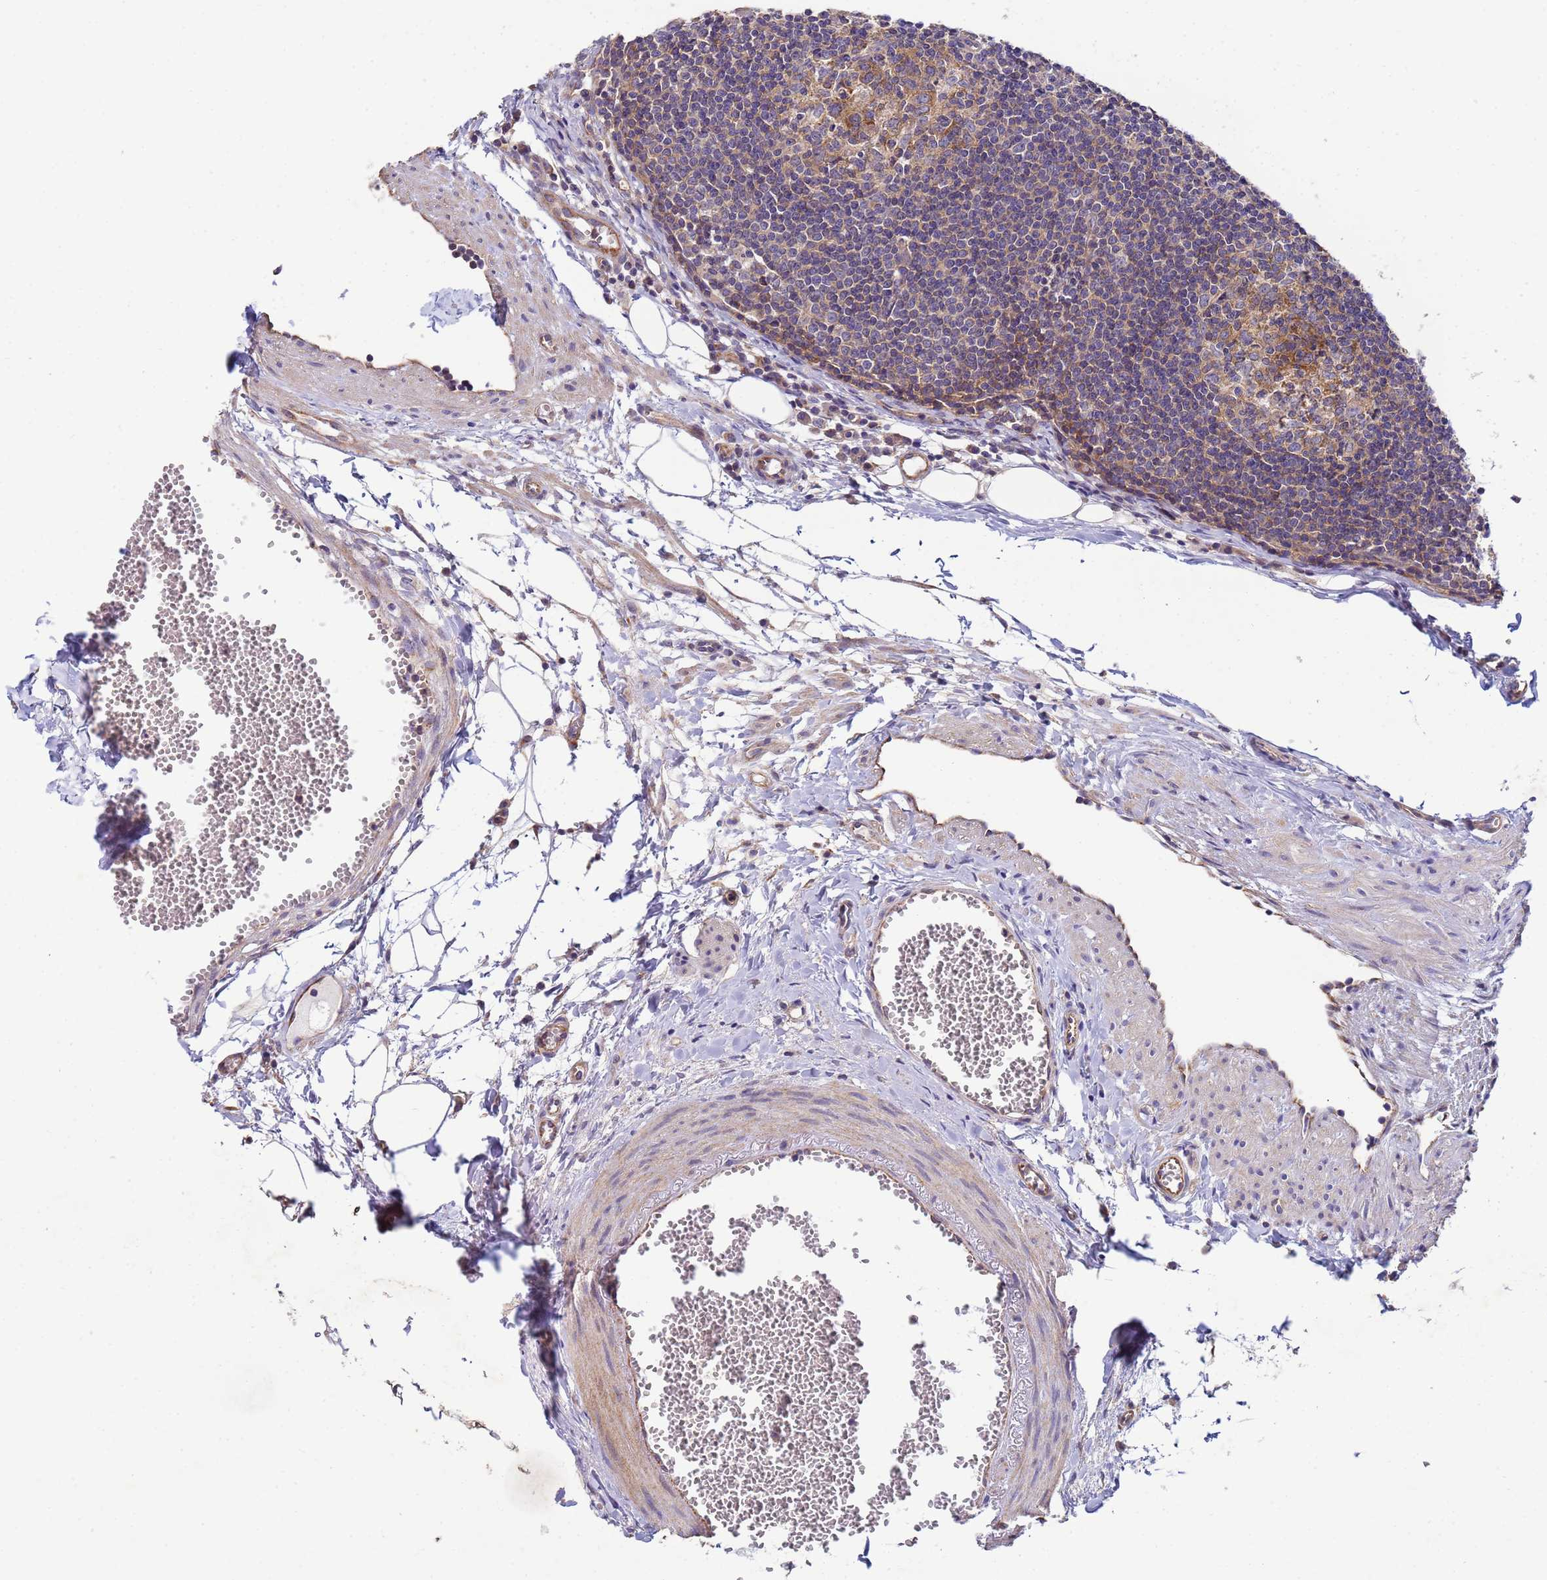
{"staining": {"intensity": "moderate", "quantity": ">75%", "location": "cytoplasmic/membranous"}, "tissue": "lymph node", "cell_type": "Germinal center cells", "image_type": "normal", "snomed": [{"axis": "morphology", "description": "Normal tissue, NOS"}, {"axis": "topography", "description": "Lymph node"}], "caption": "About >75% of germinal center cells in unremarkable lymph node demonstrate moderate cytoplasmic/membranous protein positivity as visualized by brown immunohistochemical staining.", "gene": "CDC34", "patient": {"sex": "female", "age": 27}}